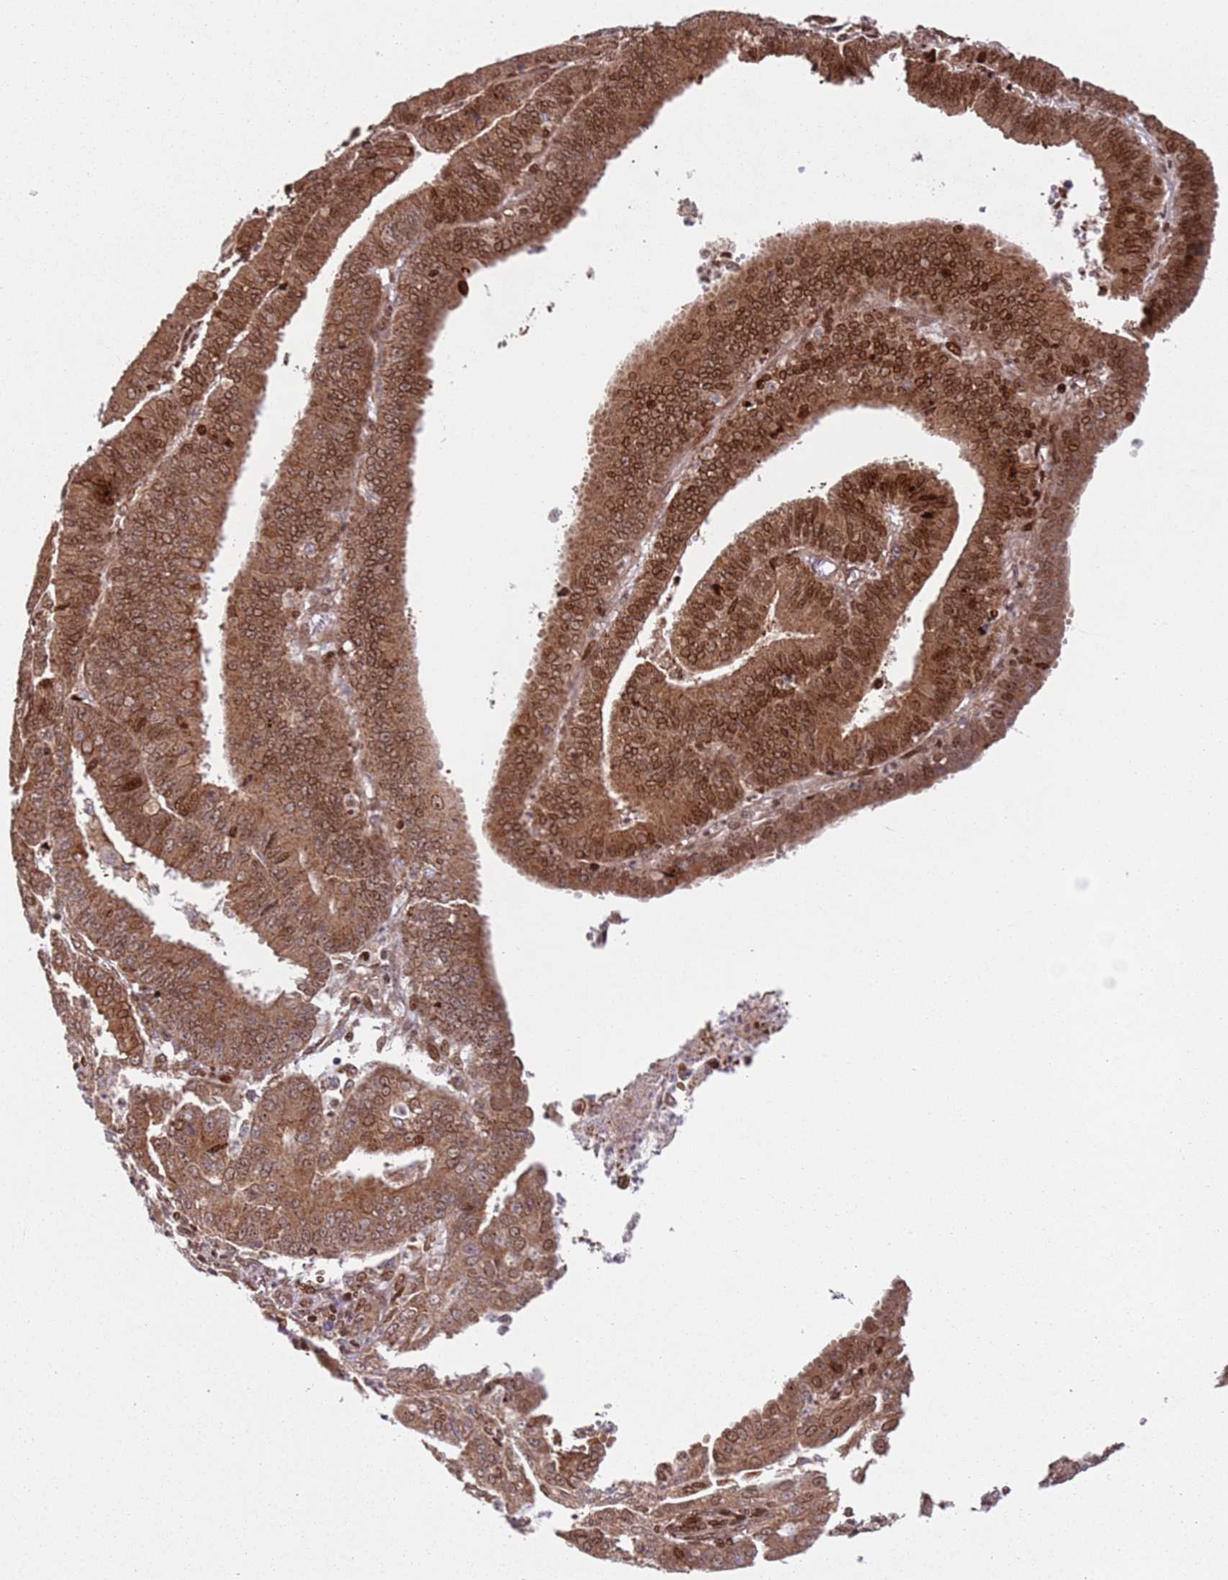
{"staining": {"intensity": "strong", "quantity": ">75%", "location": "cytoplasmic/membranous,nuclear"}, "tissue": "endometrial cancer", "cell_type": "Tumor cells", "image_type": "cancer", "snomed": [{"axis": "morphology", "description": "Adenocarcinoma, NOS"}, {"axis": "topography", "description": "Endometrium"}], "caption": "Tumor cells exhibit high levels of strong cytoplasmic/membranous and nuclear staining in about >75% of cells in human endometrial adenocarcinoma.", "gene": "HNRNPLL", "patient": {"sex": "female", "age": 73}}